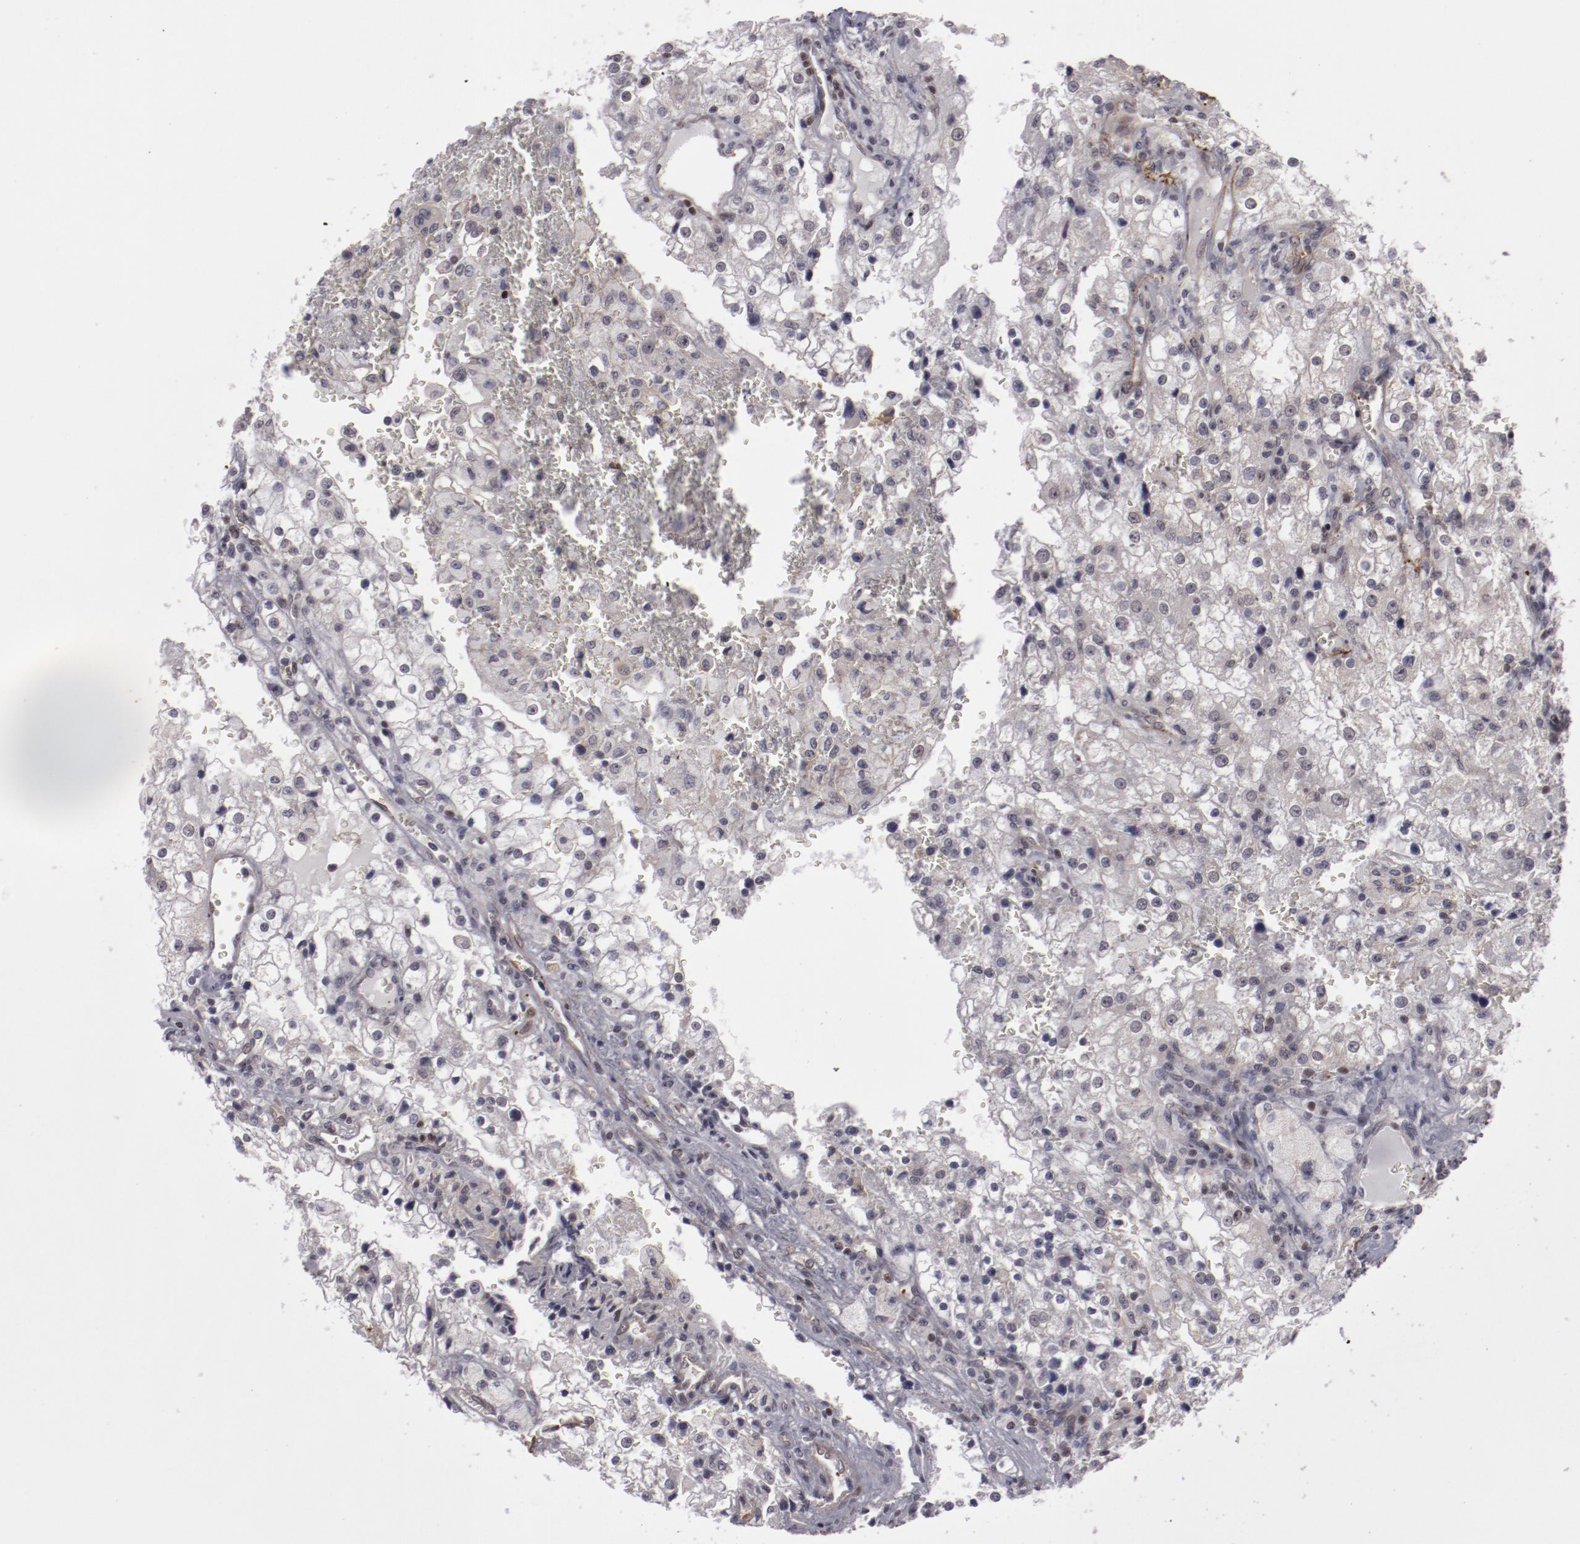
{"staining": {"intensity": "negative", "quantity": "none", "location": "none"}, "tissue": "renal cancer", "cell_type": "Tumor cells", "image_type": "cancer", "snomed": [{"axis": "morphology", "description": "Adenocarcinoma, NOS"}, {"axis": "topography", "description": "Kidney"}], "caption": "High power microscopy image of an IHC micrograph of renal cancer, revealing no significant positivity in tumor cells.", "gene": "LEF1", "patient": {"sex": "female", "age": 74}}